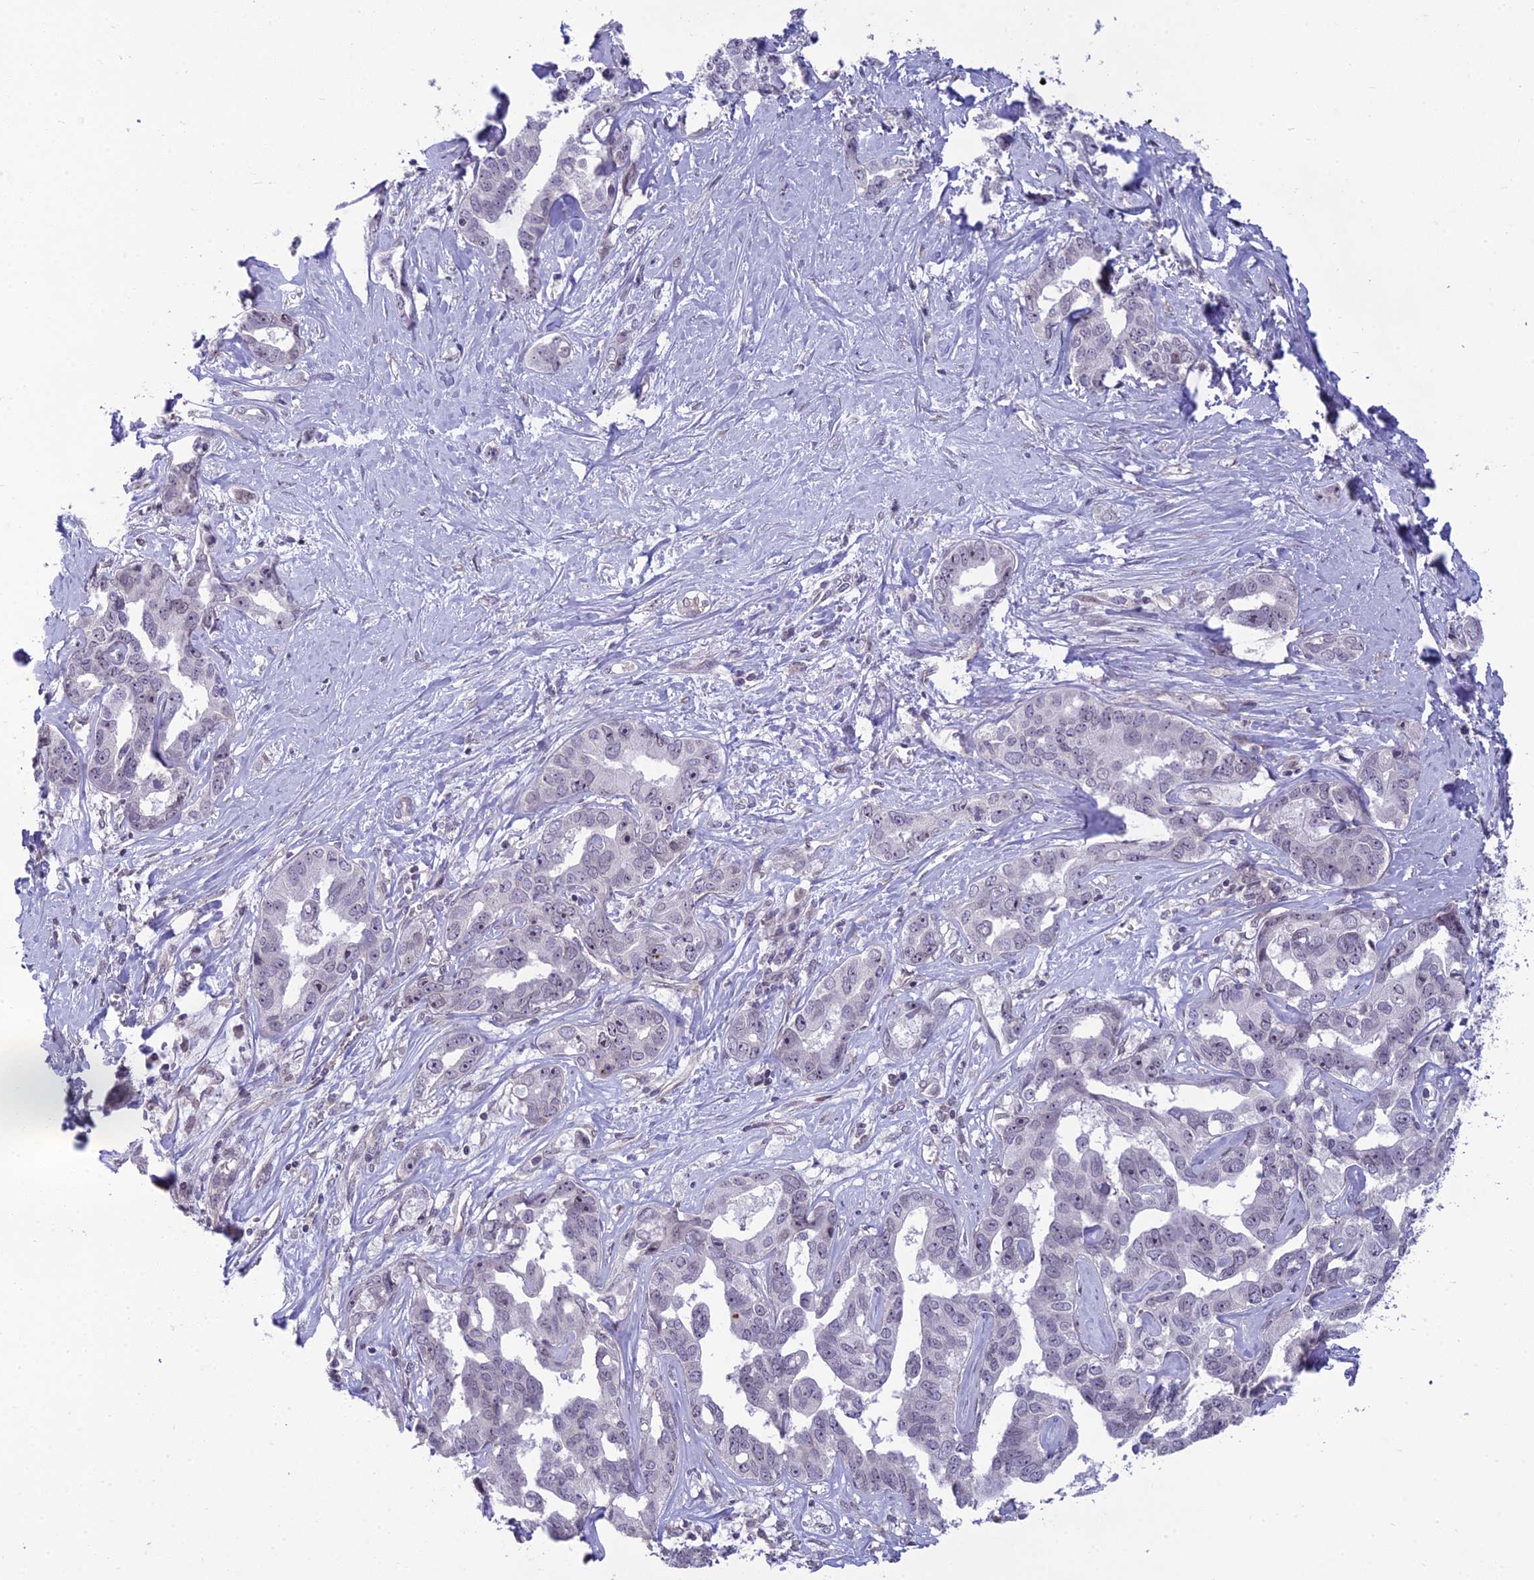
{"staining": {"intensity": "weak", "quantity": "<25%", "location": "nuclear"}, "tissue": "liver cancer", "cell_type": "Tumor cells", "image_type": "cancer", "snomed": [{"axis": "morphology", "description": "Cholangiocarcinoma"}, {"axis": "topography", "description": "Liver"}], "caption": "Image shows no significant protein positivity in tumor cells of liver cancer. (DAB IHC visualized using brightfield microscopy, high magnification).", "gene": "DTX2", "patient": {"sex": "male", "age": 59}}